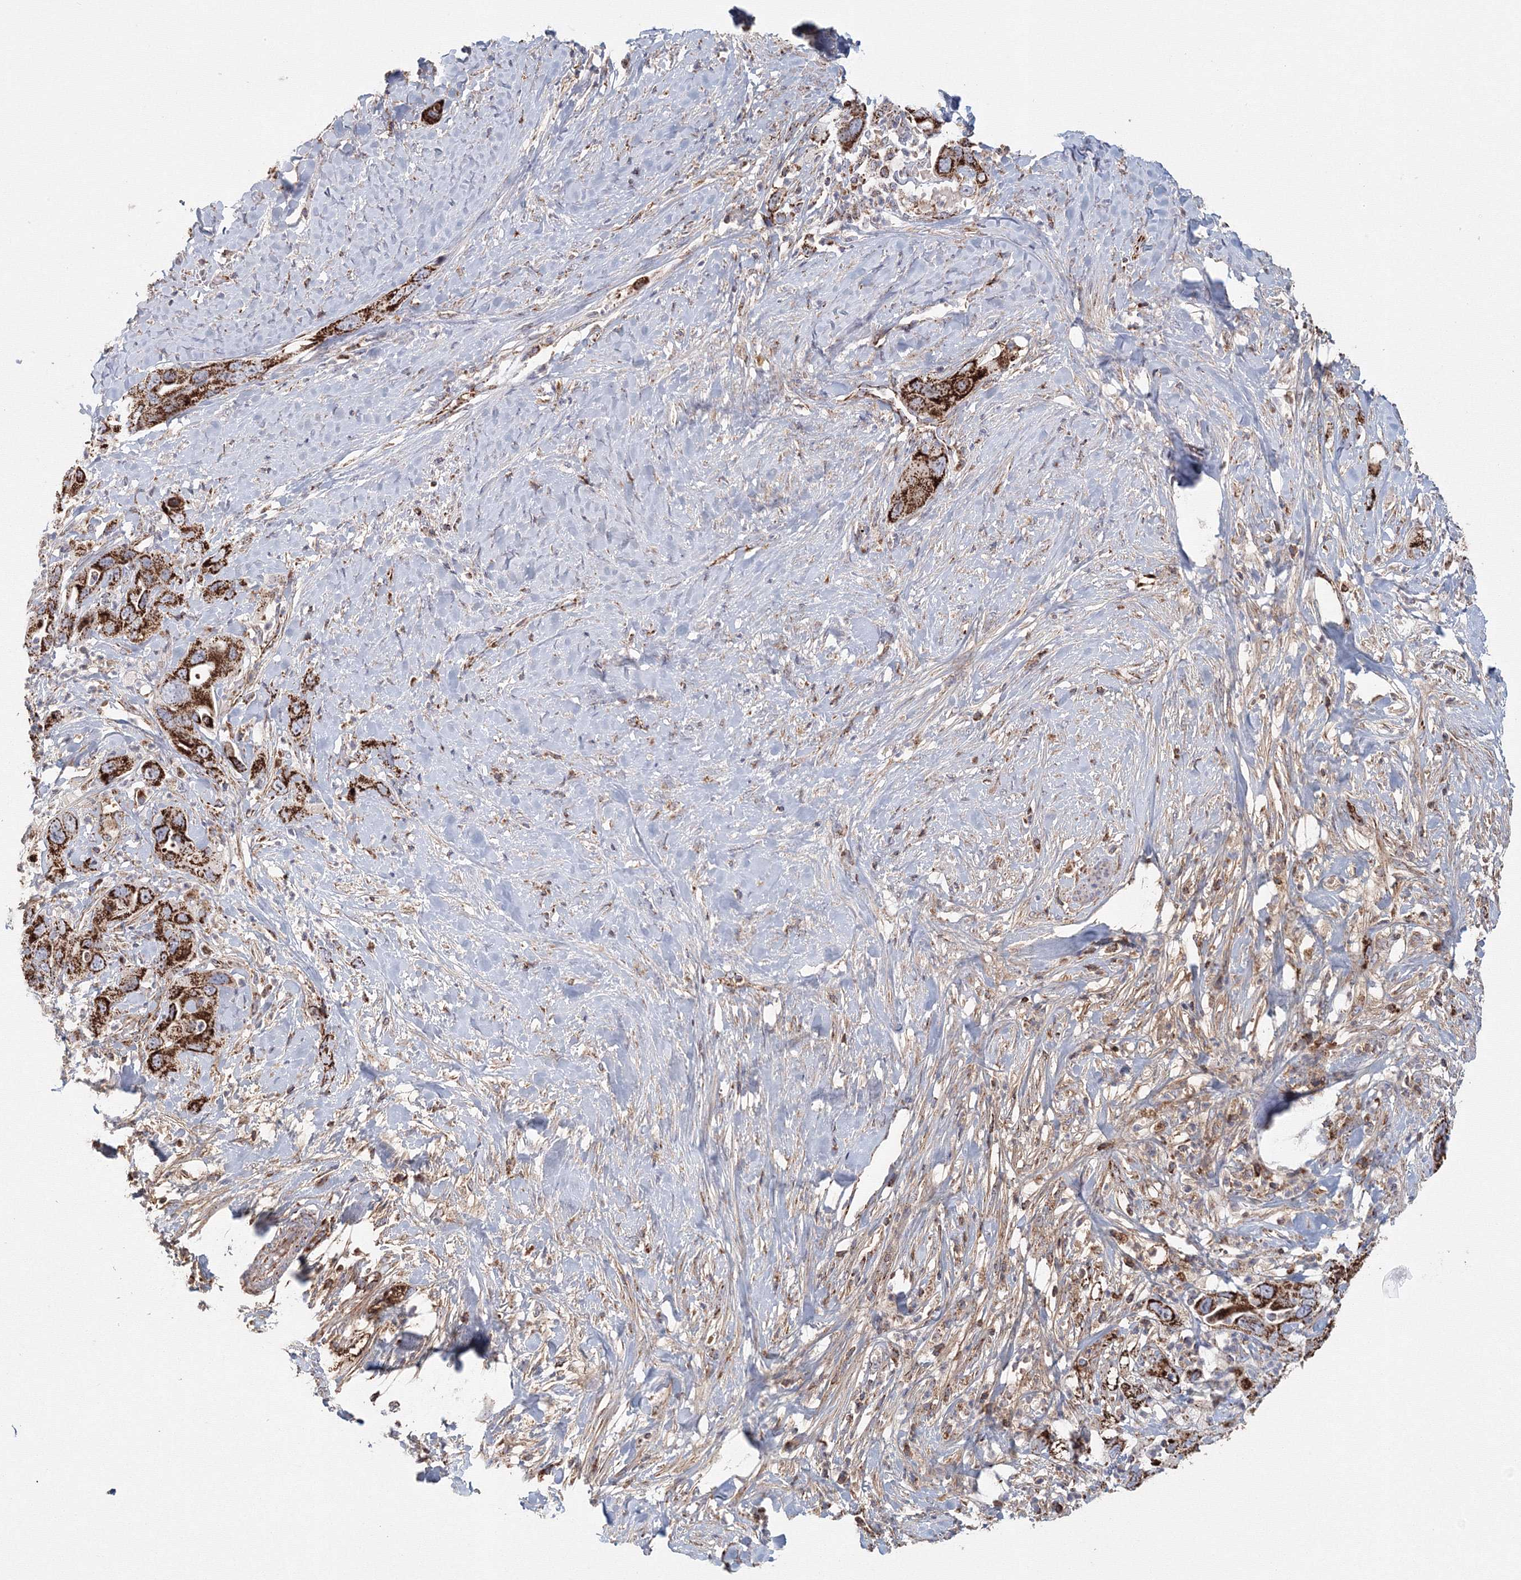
{"staining": {"intensity": "strong", "quantity": ">75%", "location": "cytoplasmic/membranous"}, "tissue": "pancreatic cancer", "cell_type": "Tumor cells", "image_type": "cancer", "snomed": [{"axis": "morphology", "description": "Adenocarcinoma, NOS"}, {"axis": "topography", "description": "Pancreas"}], "caption": "An image of human pancreatic cancer (adenocarcinoma) stained for a protein displays strong cytoplasmic/membranous brown staining in tumor cells.", "gene": "GRPEL1", "patient": {"sex": "female", "age": 71}}